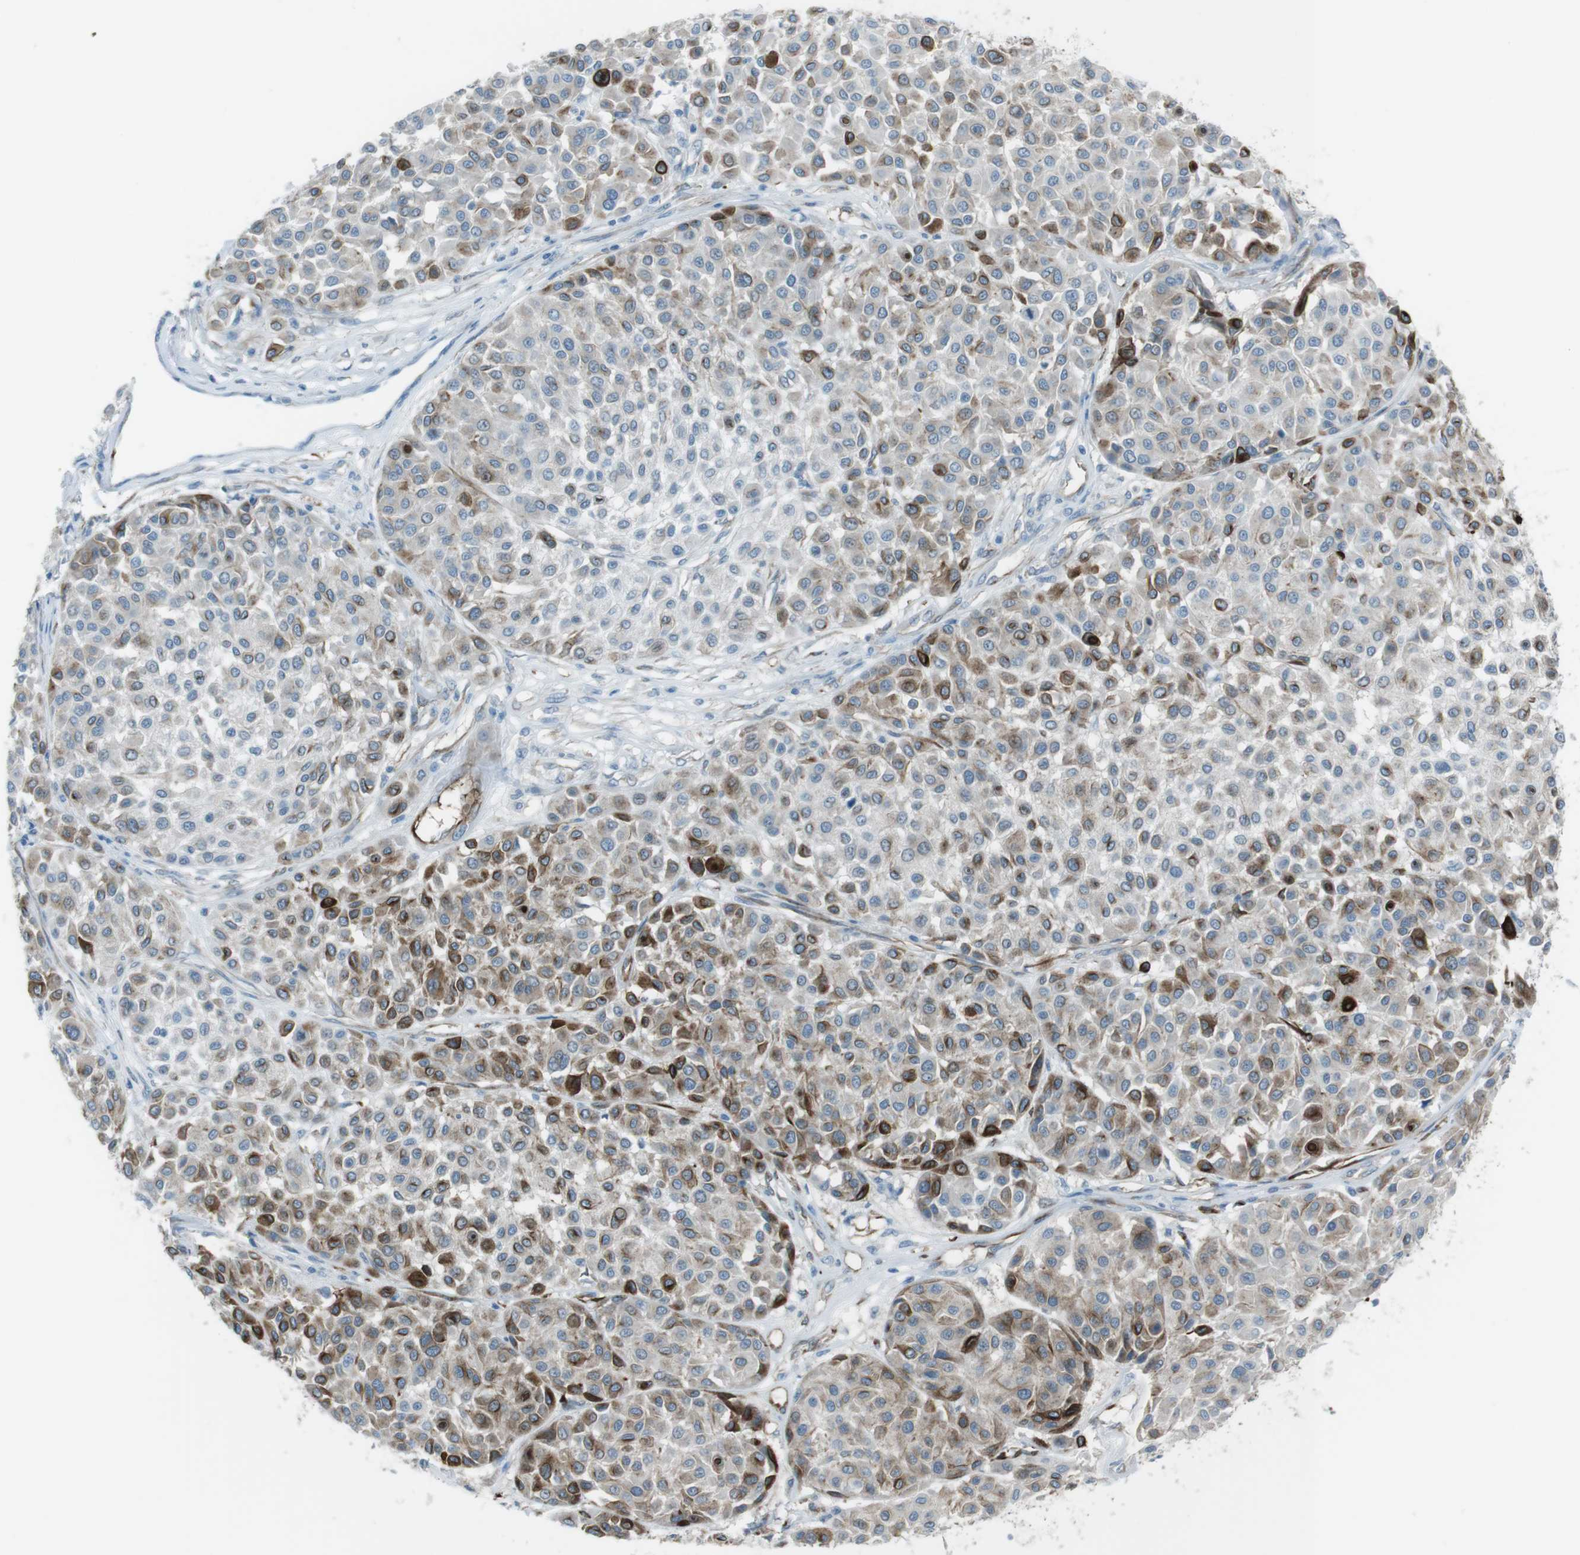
{"staining": {"intensity": "strong", "quantity": "25%-75%", "location": "cytoplasmic/membranous"}, "tissue": "melanoma", "cell_type": "Tumor cells", "image_type": "cancer", "snomed": [{"axis": "morphology", "description": "Malignant melanoma, Metastatic site"}, {"axis": "topography", "description": "Soft tissue"}], "caption": "DAB immunohistochemical staining of malignant melanoma (metastatic site) reveals strong cytoplasmic/membranous protein expression in approximately 25%-75% of tumor cells.", "gene": "TUBB2A", "patient": {"sex": "male", "age": 41}}